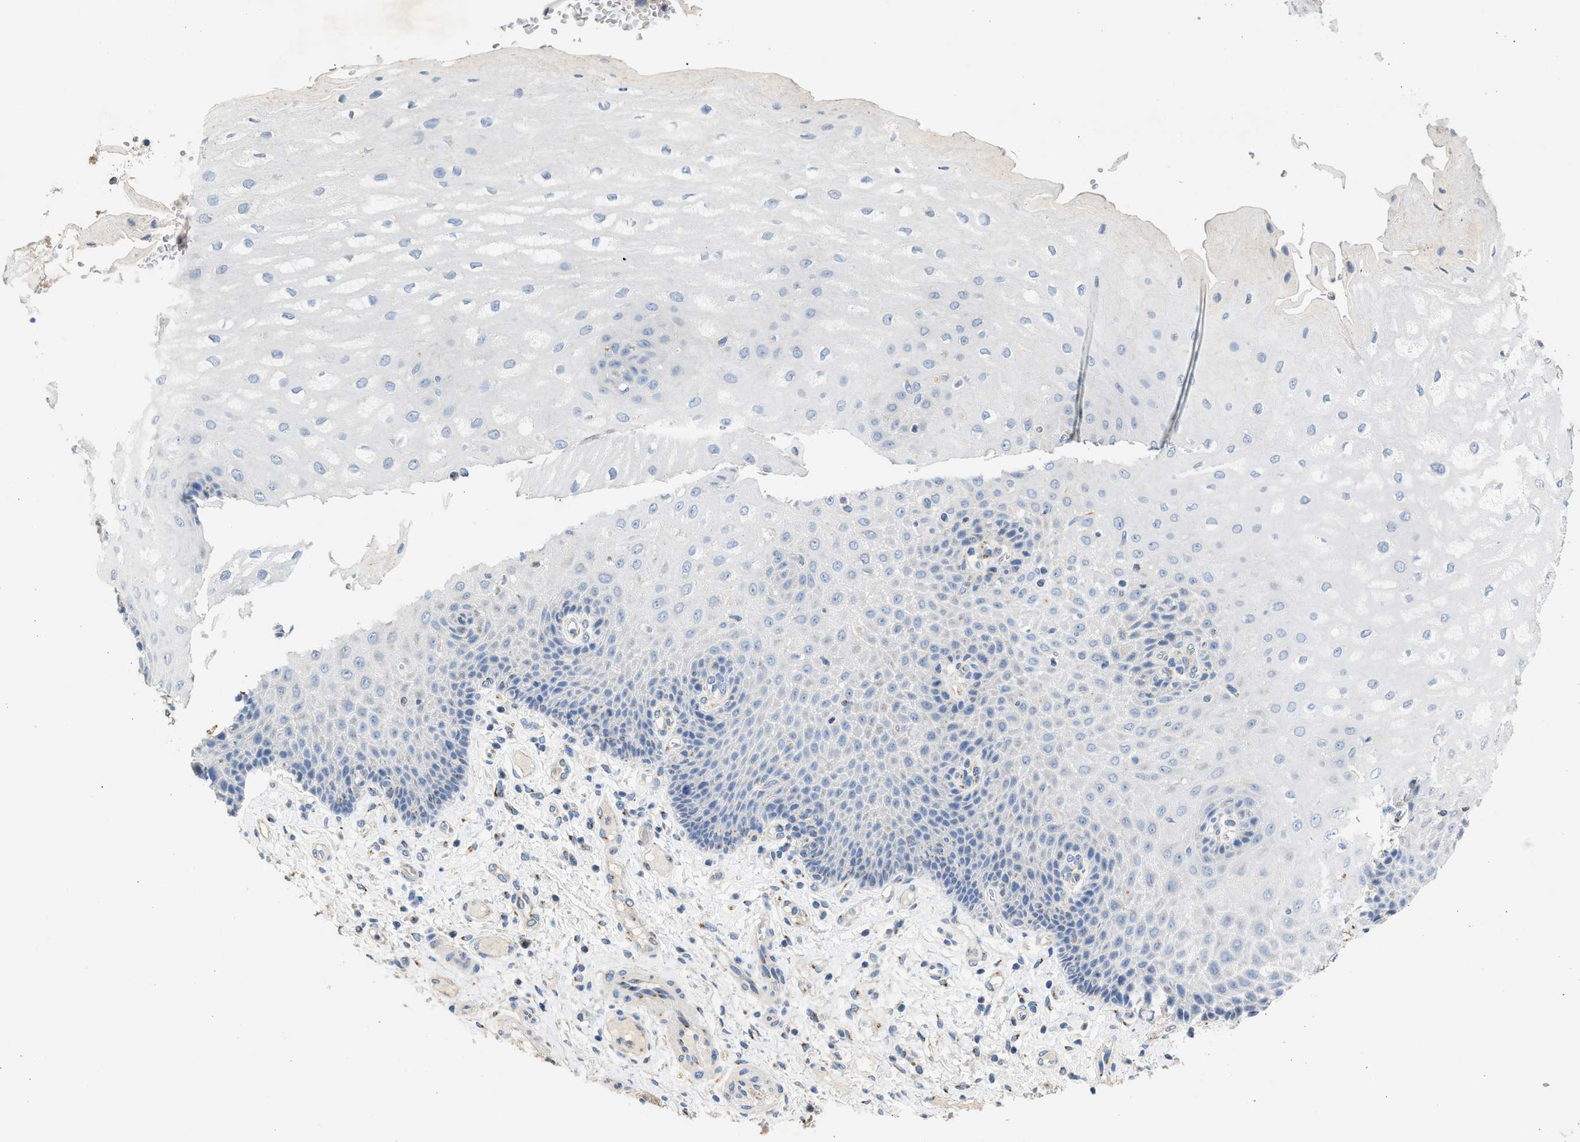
{"staining": {"intensity": "negative", "quantity": "none", "location": "none"}, "tissue": "esophagus", "cell_type": "Squamous epithelial cells", "image_type": "normal", "snomed": [{"axis": "morphology", "description": "Normal tissue, NOS"}, {"axis": "topography", "description": "Esophagus"}], "caption": "This is an IHC image of unremarkable esophagus. There is no positivity in squamous epithelial cells.", "gene": "IPO8", "patient": {"sex": "male", "age": 54}}